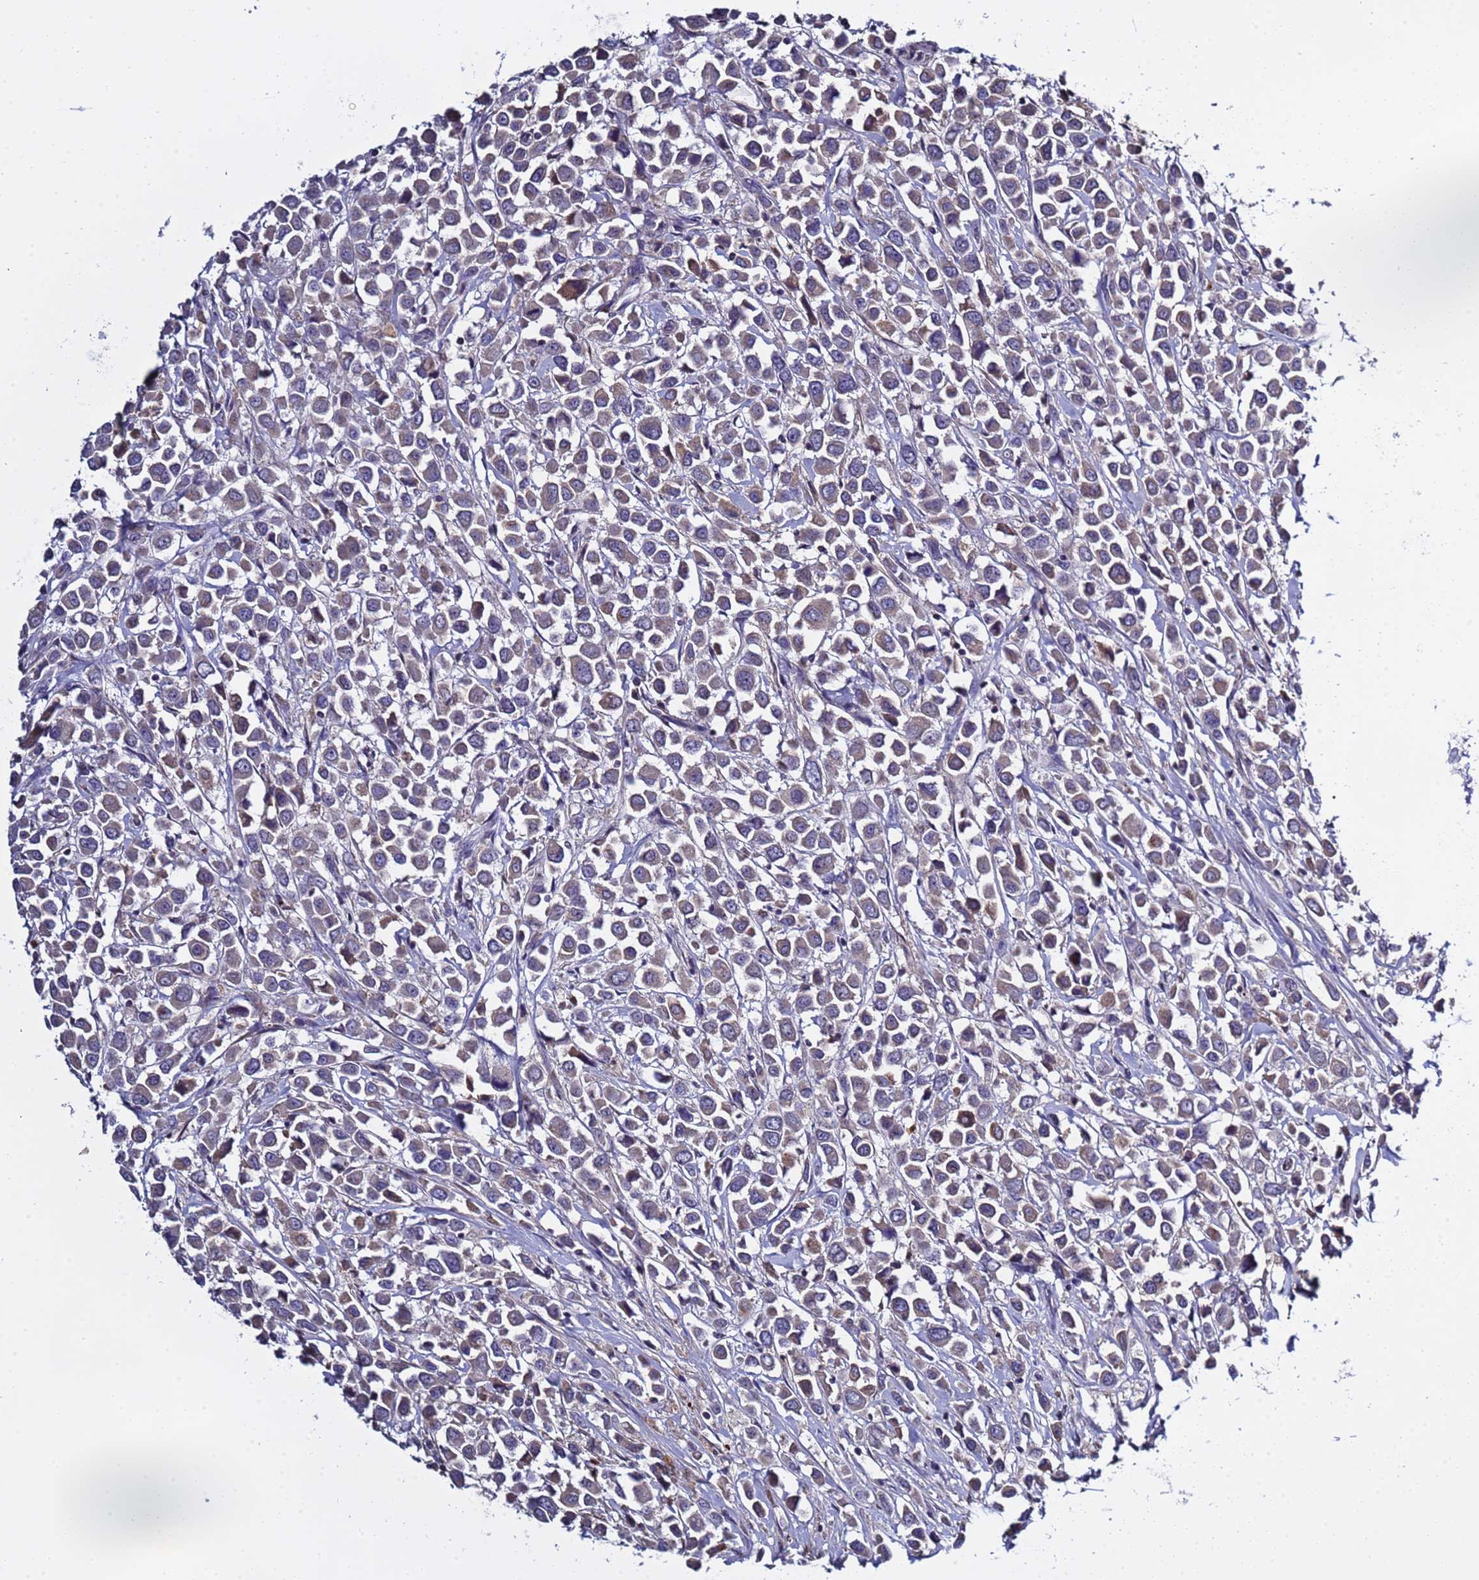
{"staining": {"intensity": "weak", "quantity": "25%-75%", "location": "cytoplasmic/membranous"}, "tissue": "breast cancer", "cell_type": "Tumor cells", "image_type": "cancer", "snomed": [{"axis": "morphology", "description": "Duct carcinoma"}, {"axis": "topography", "description": "Breast"}], "caption": "Breast cancer (invasive ductal carcinoma) was stained to show a protein in brown. There is low levels of weak cytoplasmic/membranous expression in about 25%-75% of tumor cells.", "gene": "ELMOD2", "patient": {"sex": "female", "age": 61}}